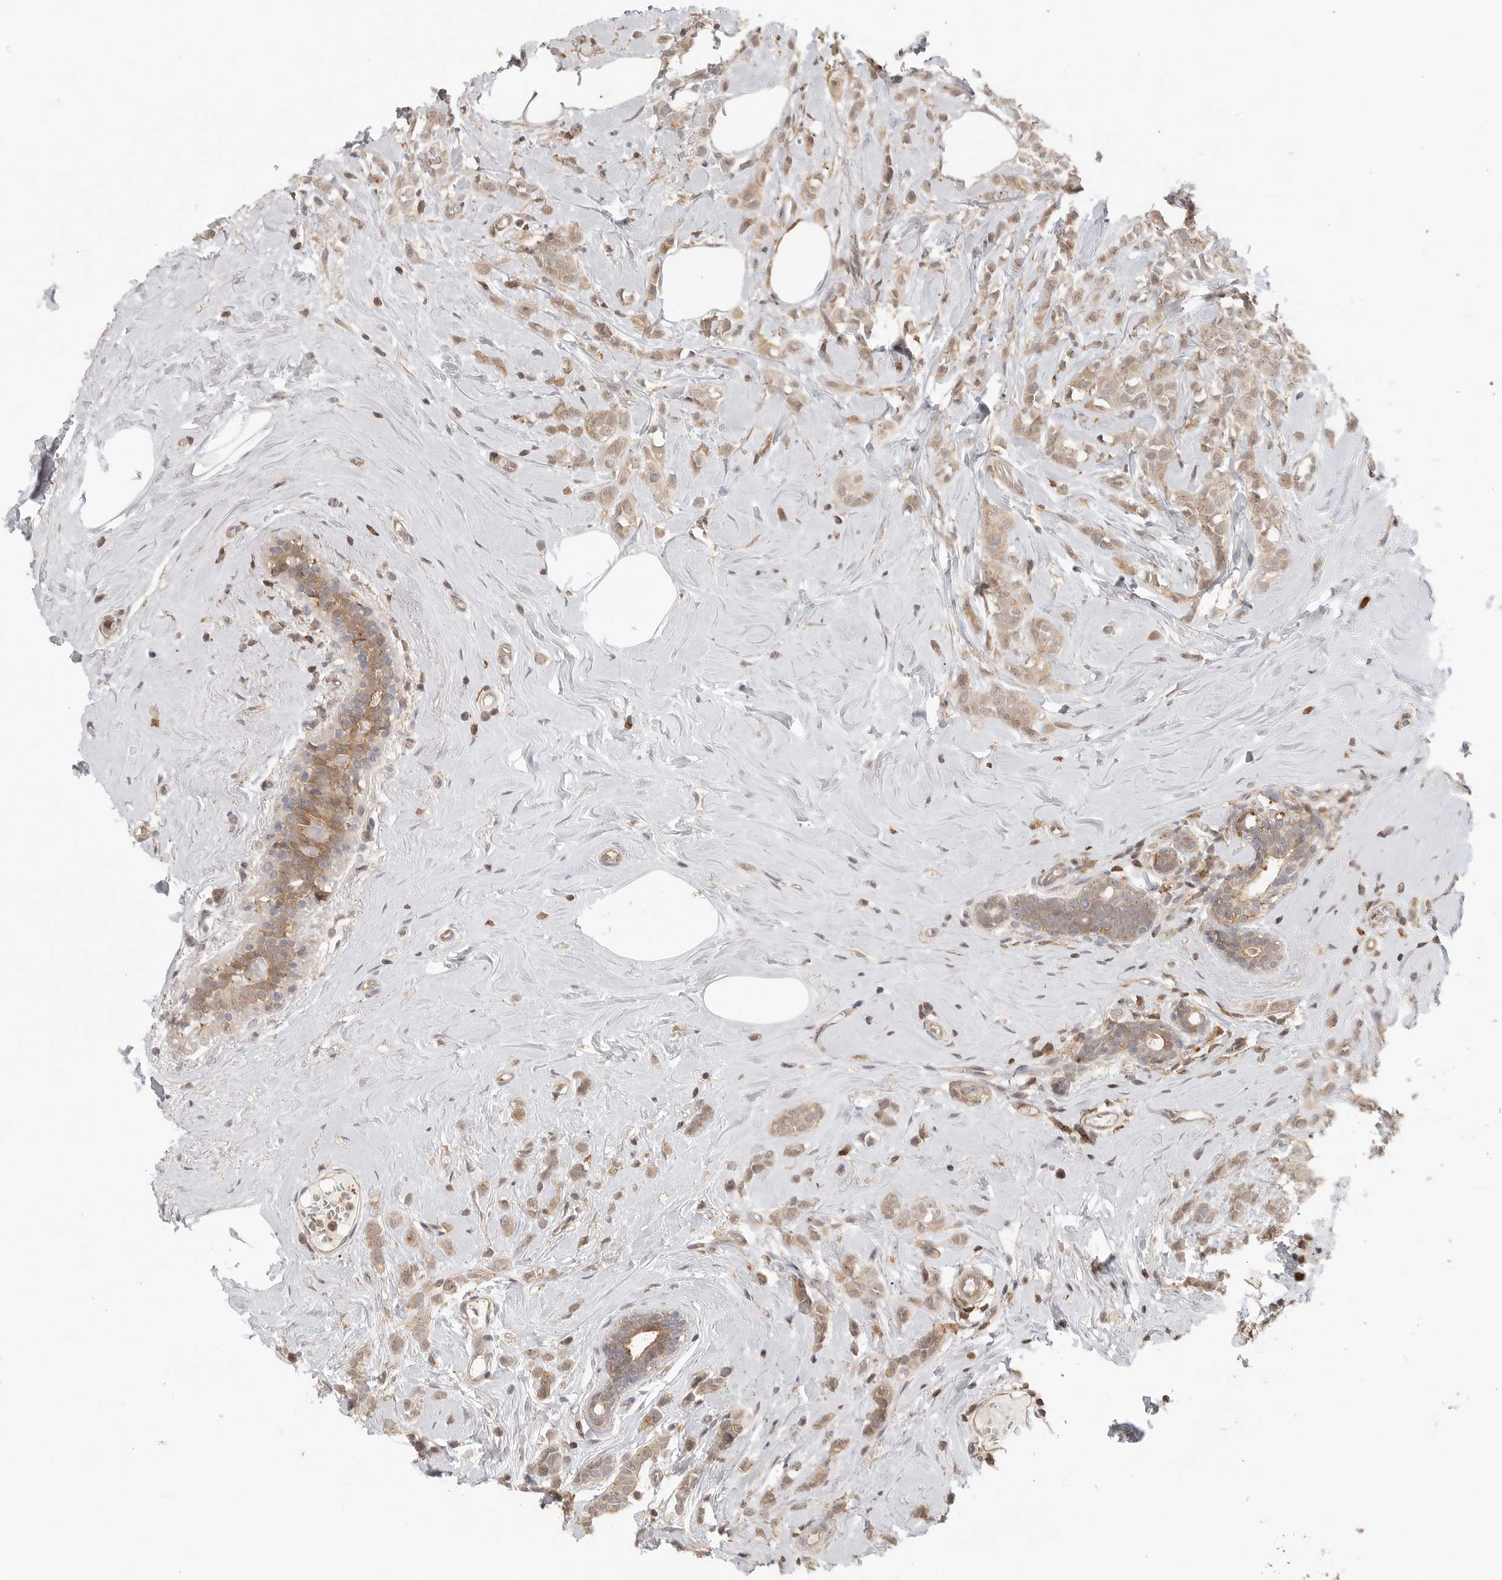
{"staining": {"intensity": "weak", "quantity": ">75%", "location": "cytoplasmic/membranous"}, "tissue": "breast cancer", "cell_type": "Tumor cells", "image_type": "cancer", "snomed": [{"axis": "morphology", "description": "Lobular carcinoma"}, {"axis": "topography", "description": "Breast"}], "caption": "A micrograph showing weak cytoplasmic/membranous staining in about >75% of tumor cells in breast lobular carcinoma, as visualized by brown immunohistochemical staining.", "gene": "DBNL", "patient": {"sex": "female", "age": 47}}